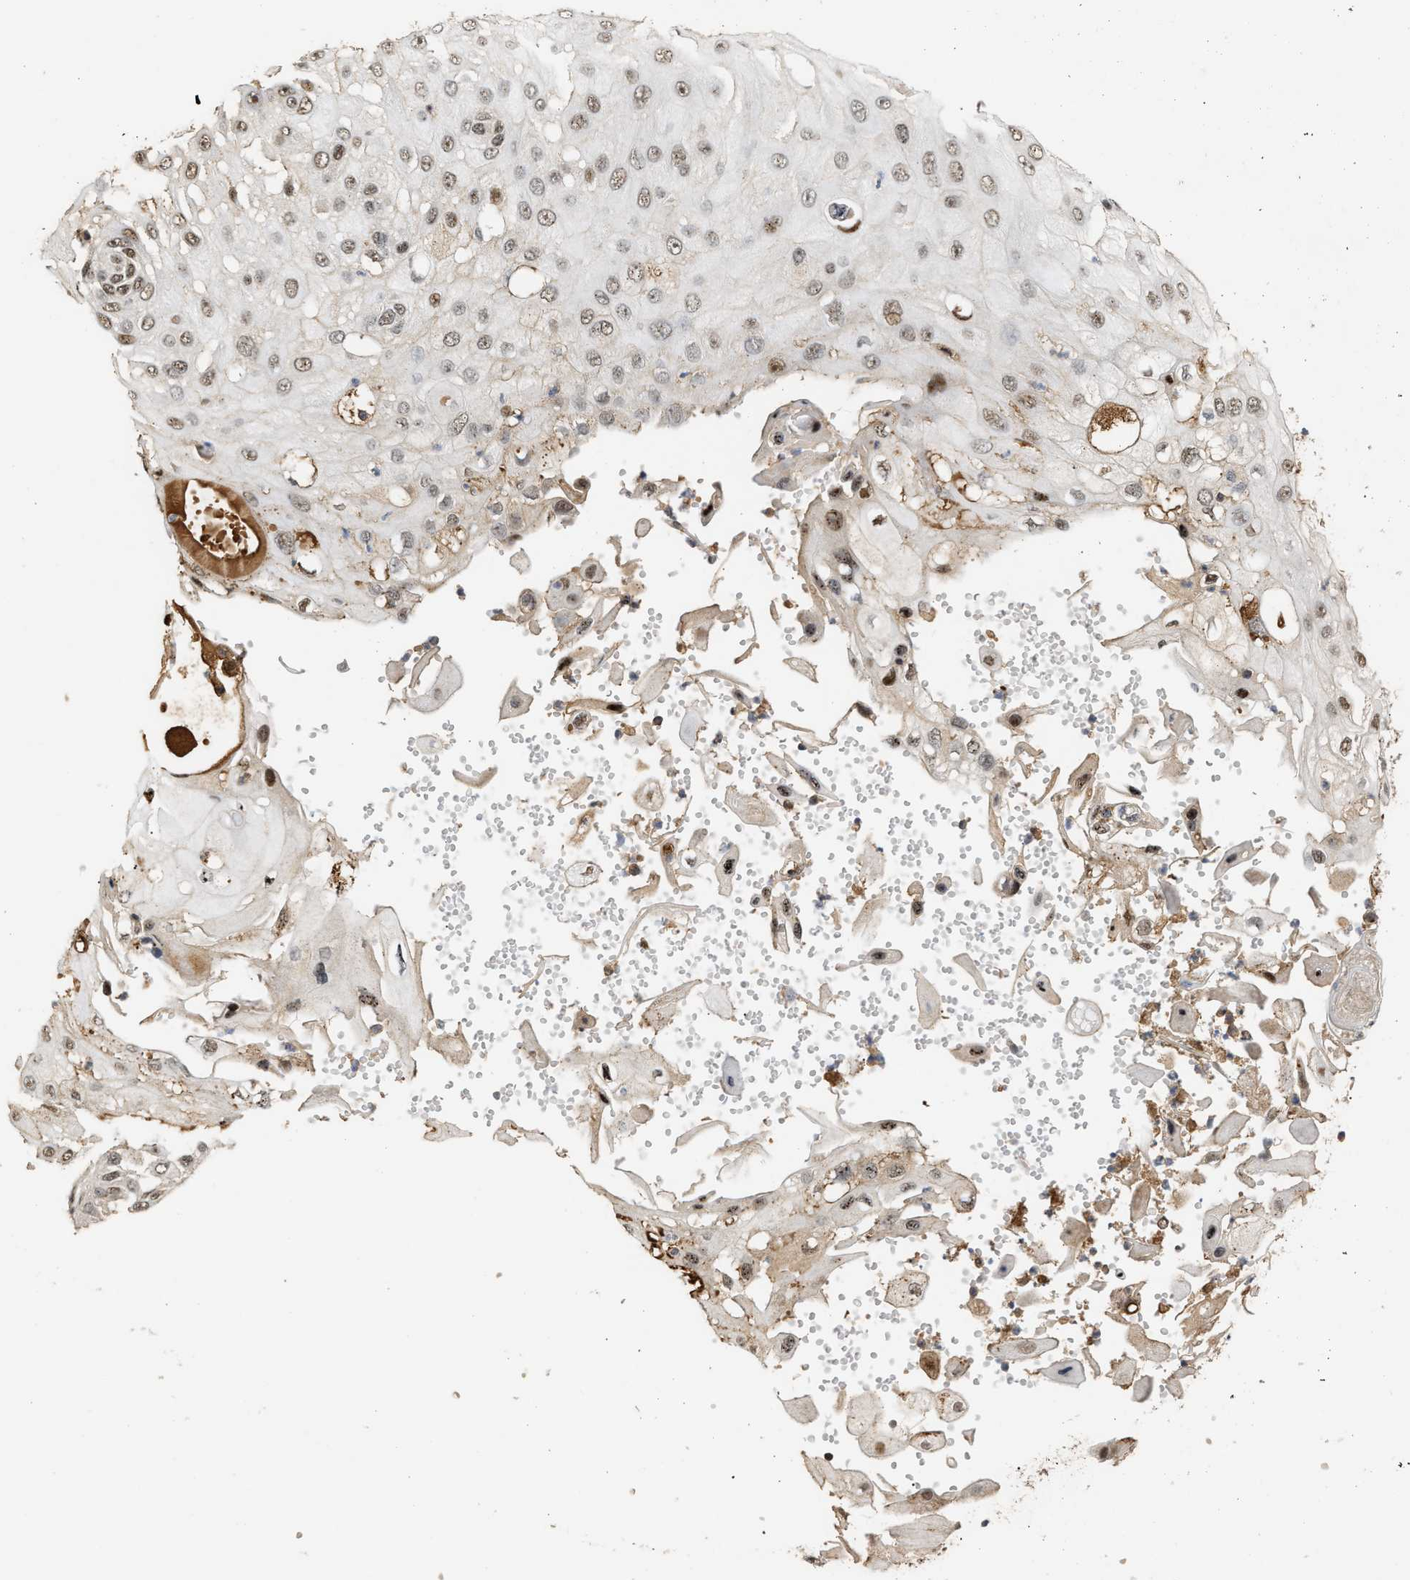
{"staining": {"intensity": "weak", "quantity": ">75%", "location": "nuclear"}, "tissue": "skin cancer", "cell_type": "Tumor cells", "image_type": "cancer", "snomed": [{"axis": "morphology", "description": "Squamous cell carcinoma, NOS"}, {"axis": "topography", "description": "Skin"}], "caption": "Immunohistochemical staining of human squamous cell carcinoma (skin) shows weak nuclear protein expression in about >75% of tumor cells.", "gene": "ZFAND5", "patient": {"sex": "female", "age": 44}}